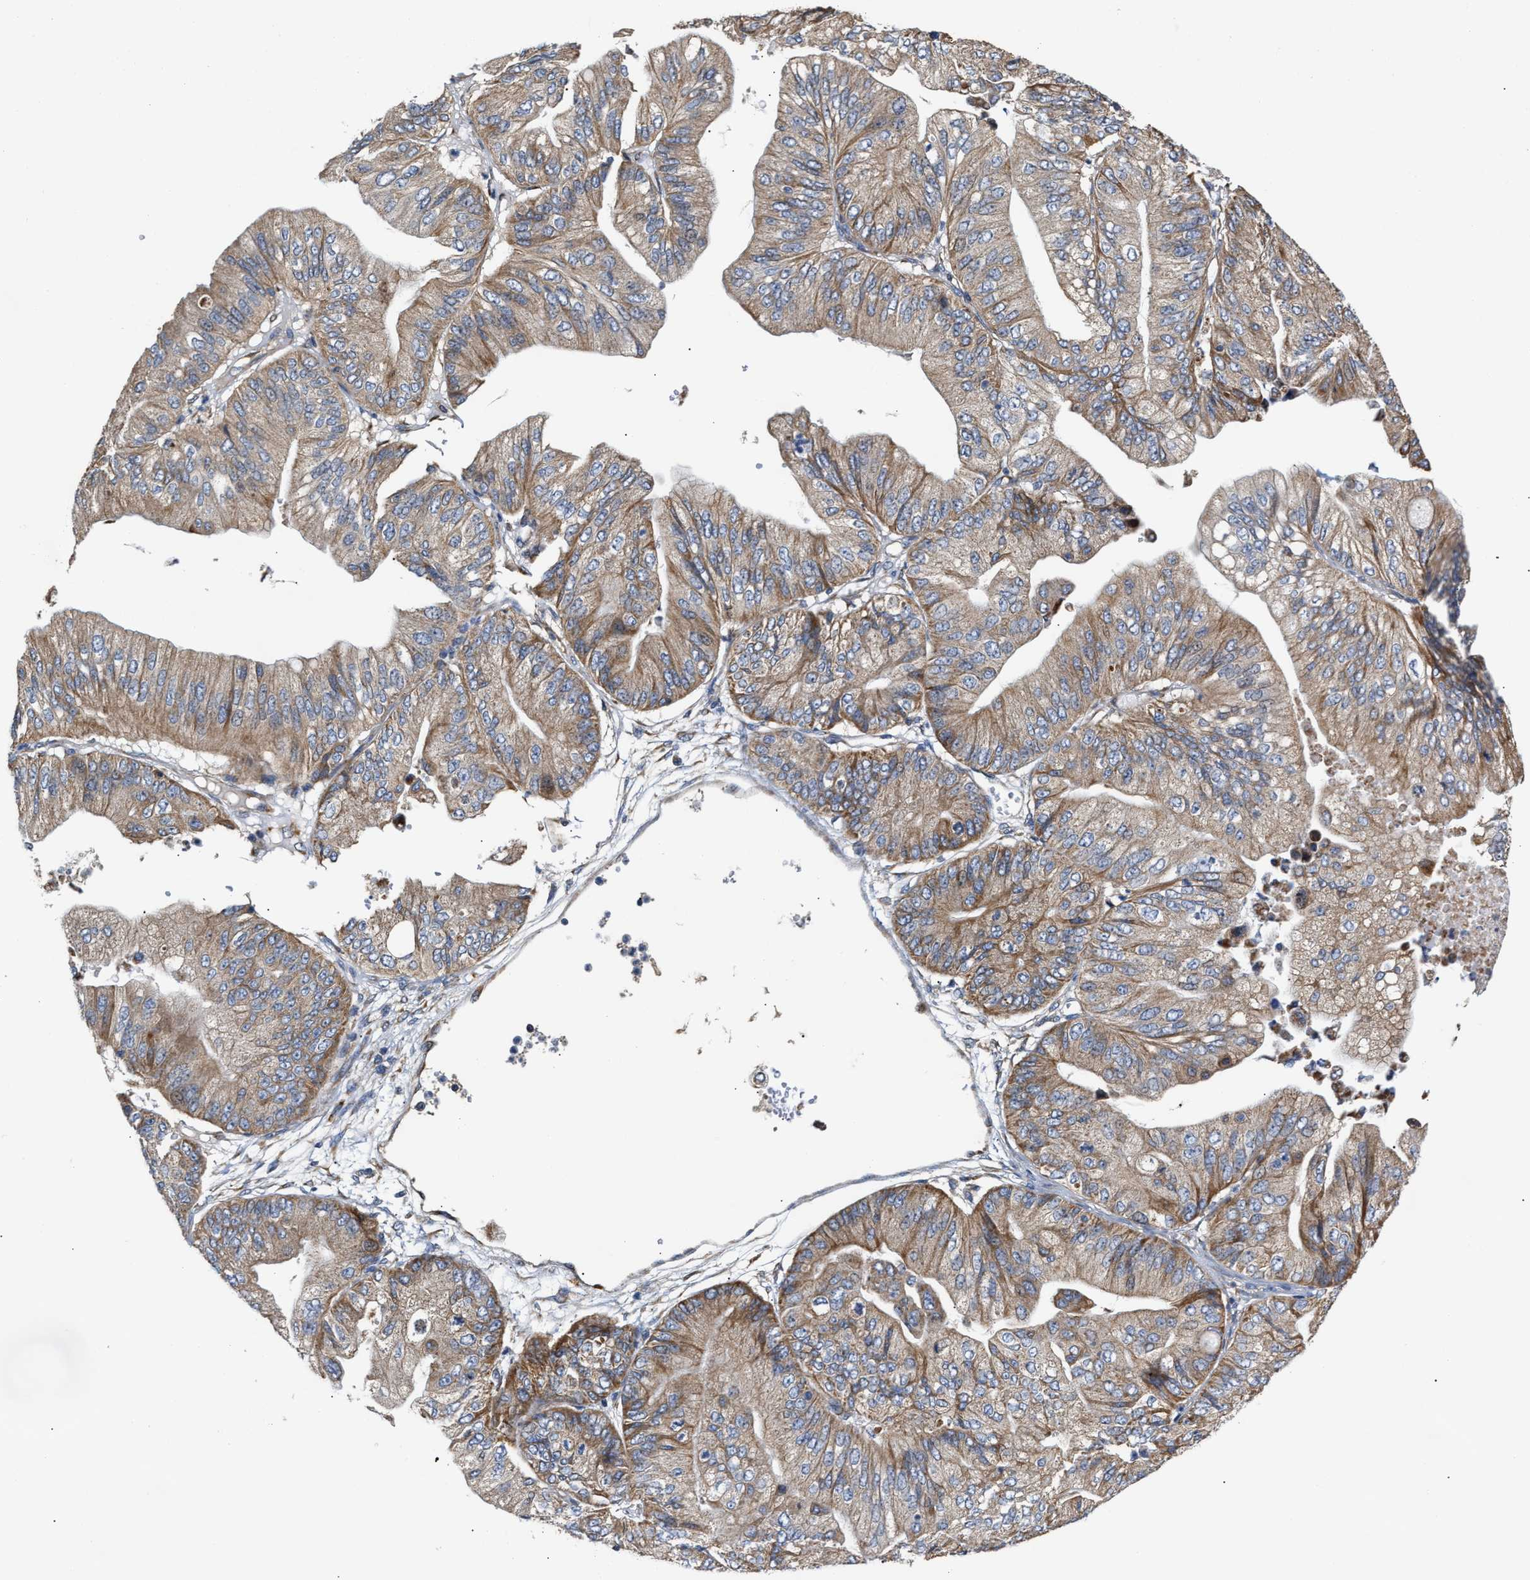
{"staining": {"intensity": "moderate", "quantity": ">75%", "location": "cytoplasmic/membranous"}, "tissue": "ovarian cancer", "cell_type": "Tumor cells", "image_type": "cancer", "snomed": [{"axis": "morphology", "description": "Cystadenocarcinoma, mucinous, NOS"}, {"axis": "topography", "description": "Ovary"}], "caption": "Immunohistochemistry (IHC) of ovarian mucinous cystadenocarcinoma shows medium levels of moderate cytoplasmic/membranous positivity in approximately >75% of tumor cells.", "gene": "MALSU1", "patient": {"sex": "female", "age": 61}}